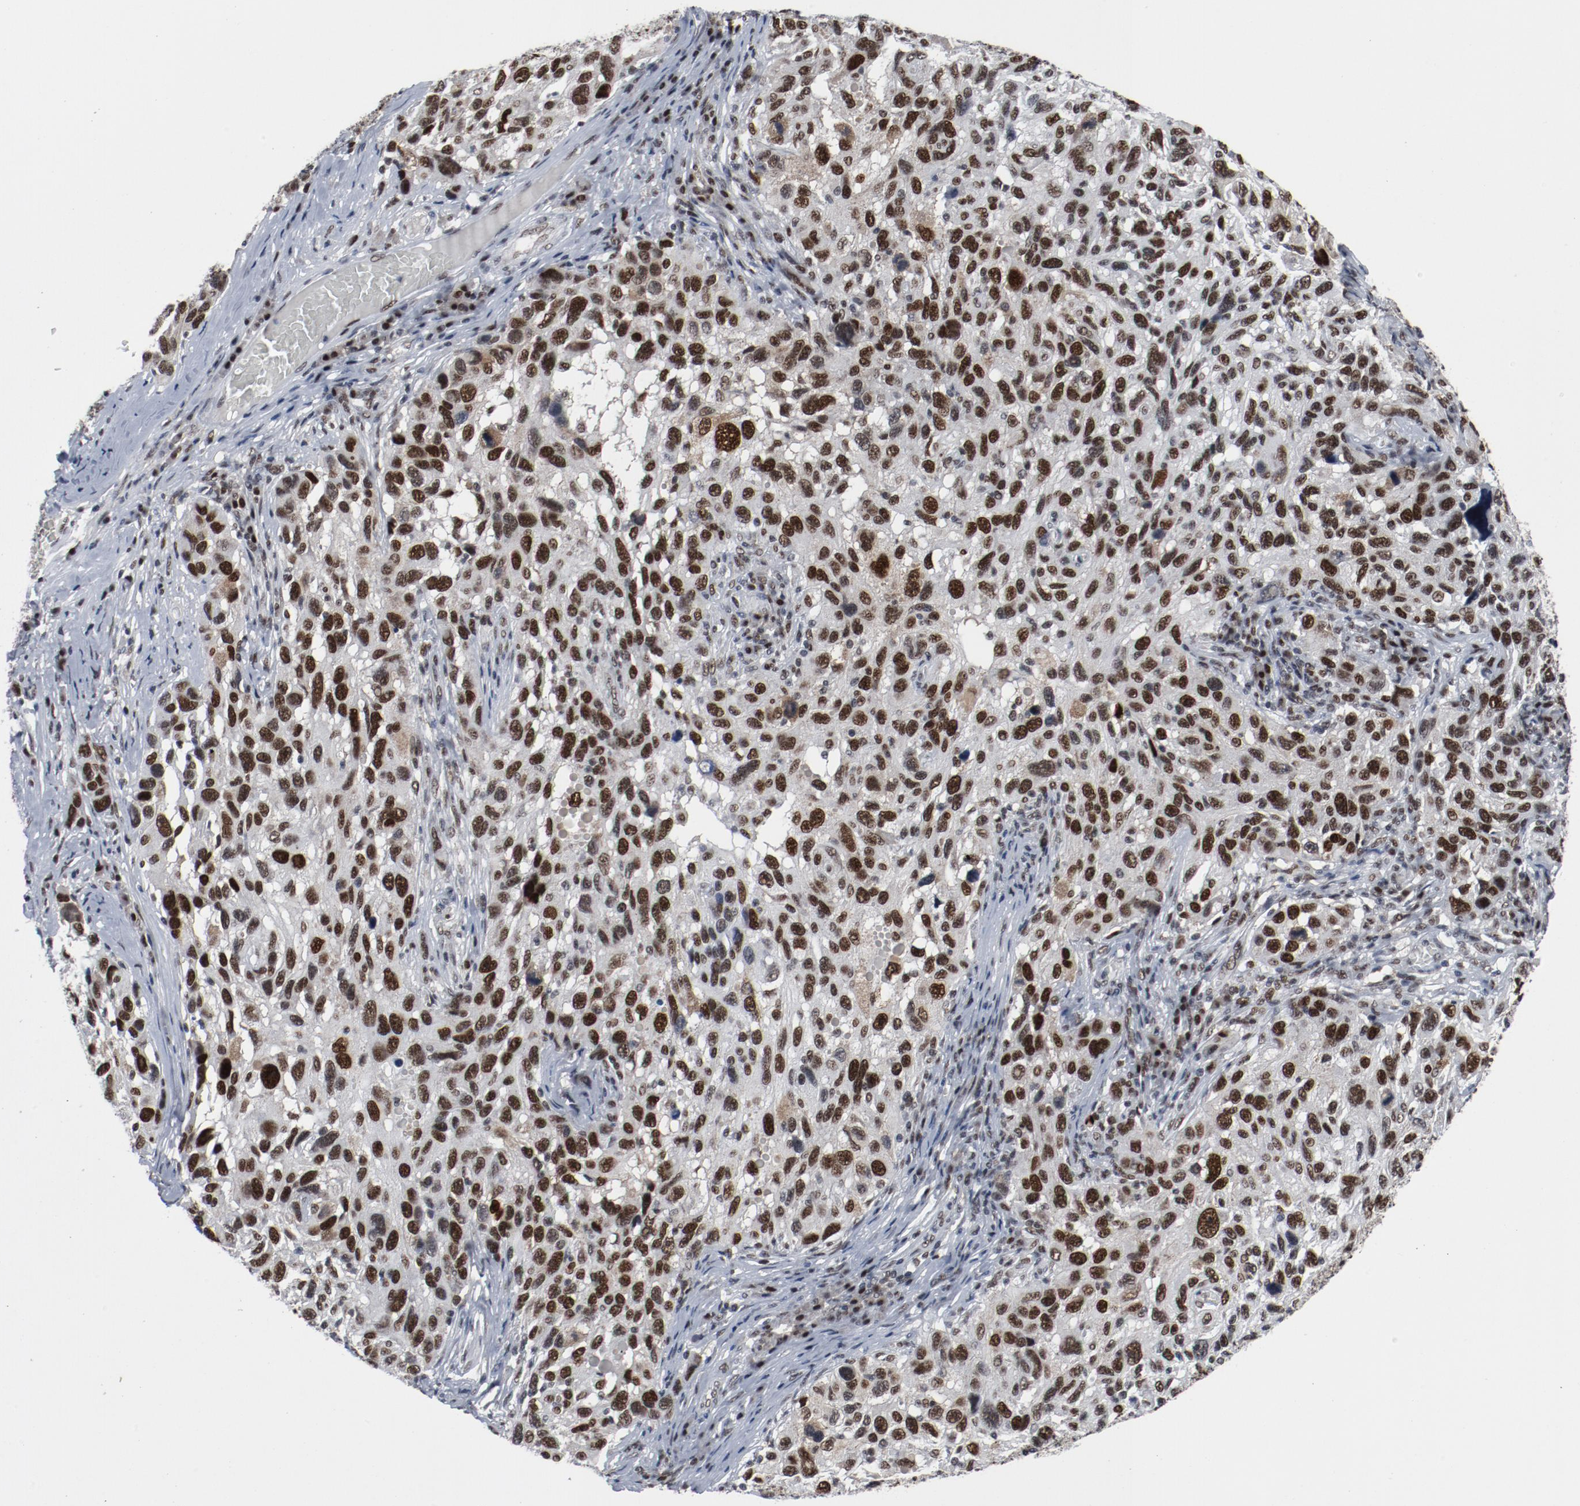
{"staining": {"intensity": "strong", "quantity": ">75%", "location": "nuclear"}, "tissue": "melanoma", "cell_type": "Tumor cells", "image_type": "cancer", "snomed": [{"axis": "morphology", "description": "Malignant melanoma, NOS"}, {"axis": "topography", "description": "Skin"}], "caption": "High-power microscopy captured an immunohistochemistry (IHC) micrograph of malignant melanoma, revealing strong nuclear expression in about >75% of tumor cells.", "gene": "JMJD6", "patient": {"sex": "male", "age": 53}}